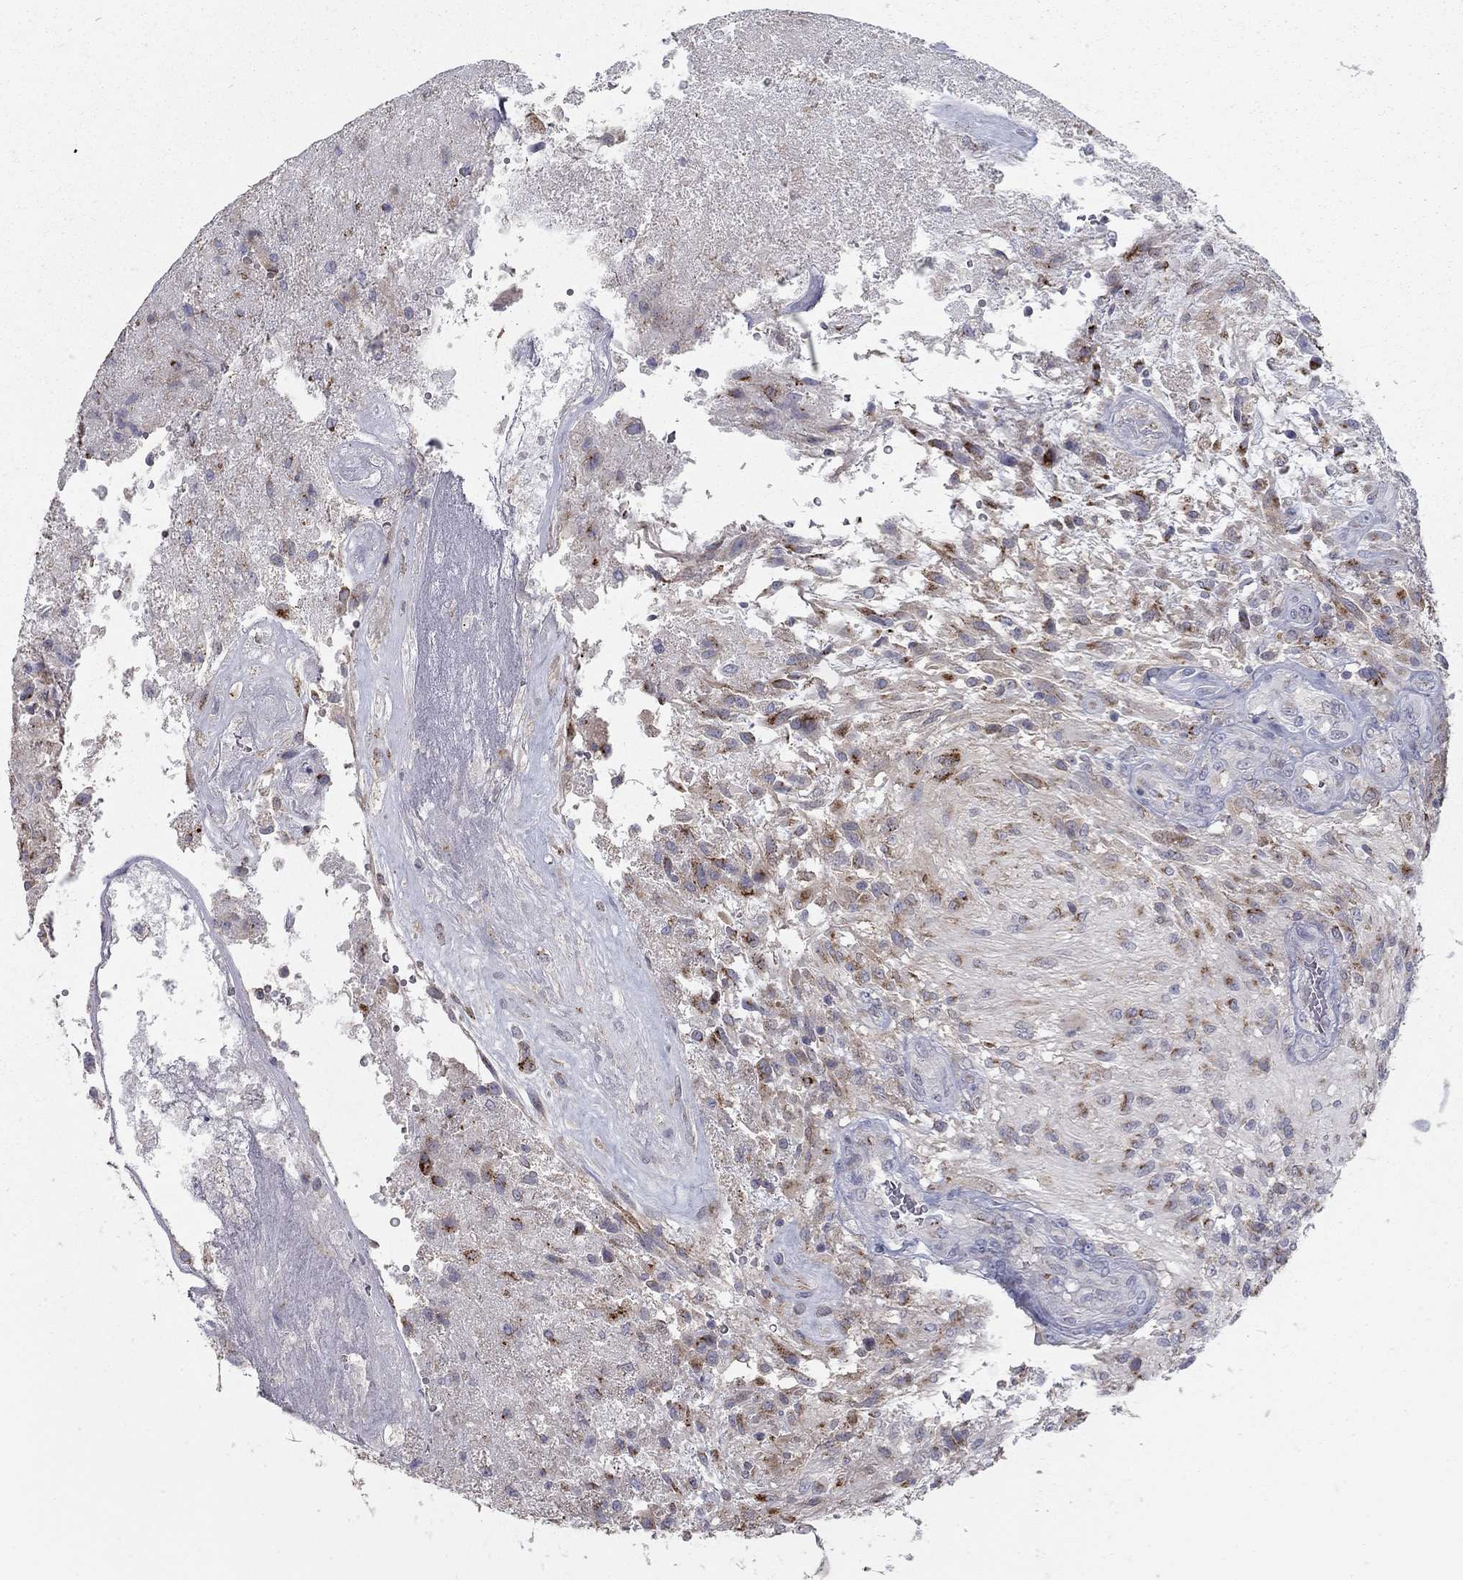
{"staining": {"intensity": "strong", "quantity": "<25%", "location": "cytoplasmic/membranous"}, "tissue": "glioma", "cell_type": "Tumor cells", "image_type": "cancer", "snomed": [{"axis": "morphology", "description": "Glioma, malignant, High grade"}, {"axis": "topography", "description": "Brain"}], "caption": "Malignant glioma (high-grade) tissue displays strong cytoplasmic/membranous staining in approximately <25% of tumor cells Using DAB (3,3'-diaminobenzidine) (brown) and hematoxylin (blue) stains, captured at high magnification using brightfield microscopy.", "gene": "KIAA0319L", "patient": {"sex": "male", "age": 56}}